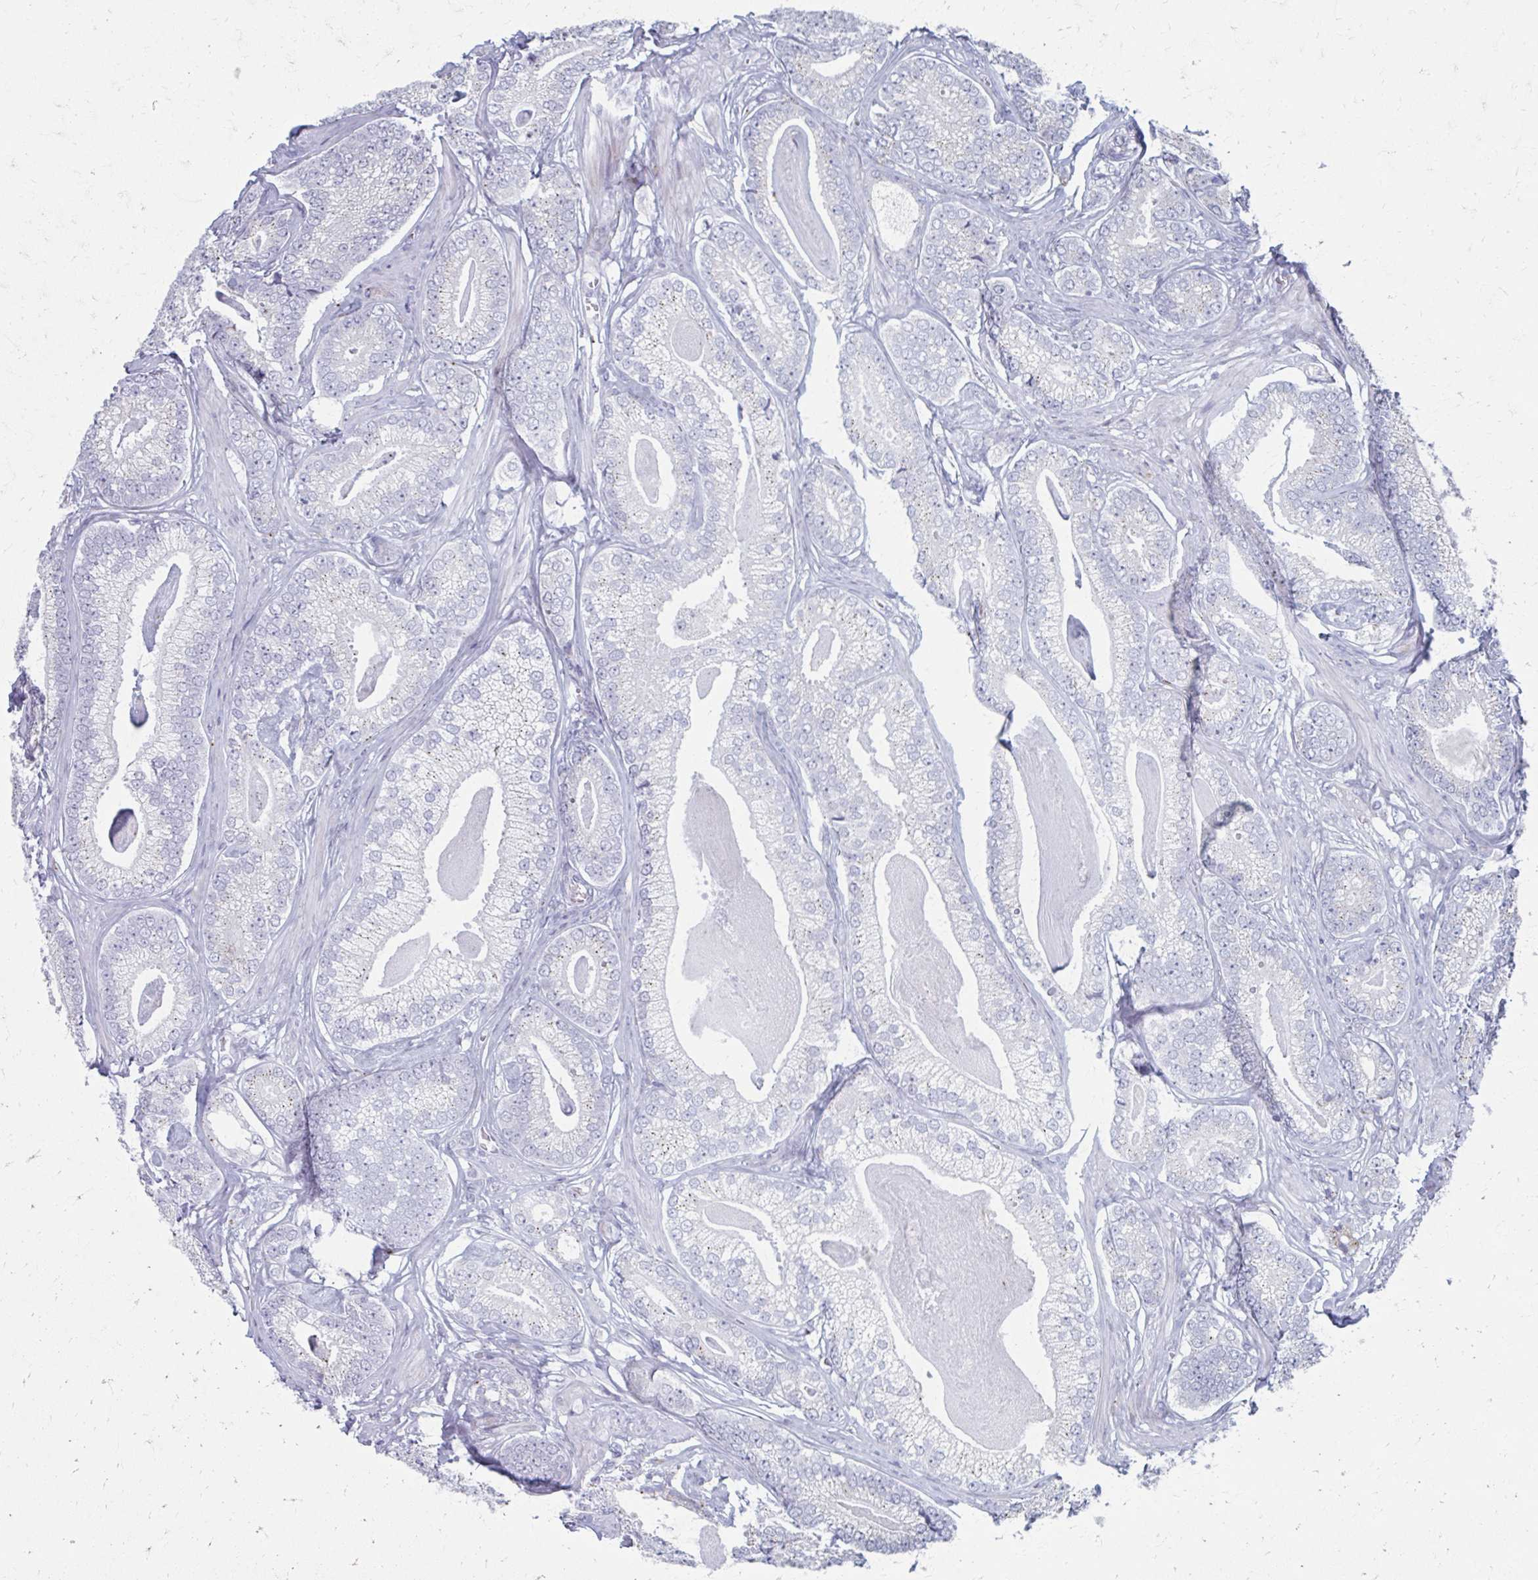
{"staining": {"intensity": "negative", "quantity": "none", "location": "none"}, "tissue": "prostate cancer", "cell_type": "Tumor cells", "image_type": "cancer", "snomed": [{"axis": "morphology", "description": "Adenocarcinoma, Low grade"}, {"axis": "topography", "description": "Prostate"}], "caption": "A high-resolution photomicrograph shows immunohistochemistry (IHC) staining of prostate adenocarcinoma (low-grade), which exhibits no significant expression in tumor cells. The staining is performed using DAB brown chromogen with nuclei counter-stained in using hematoxylin.", "gene": "OLFM2", "patient": {"sex": "male", "age": 63}}